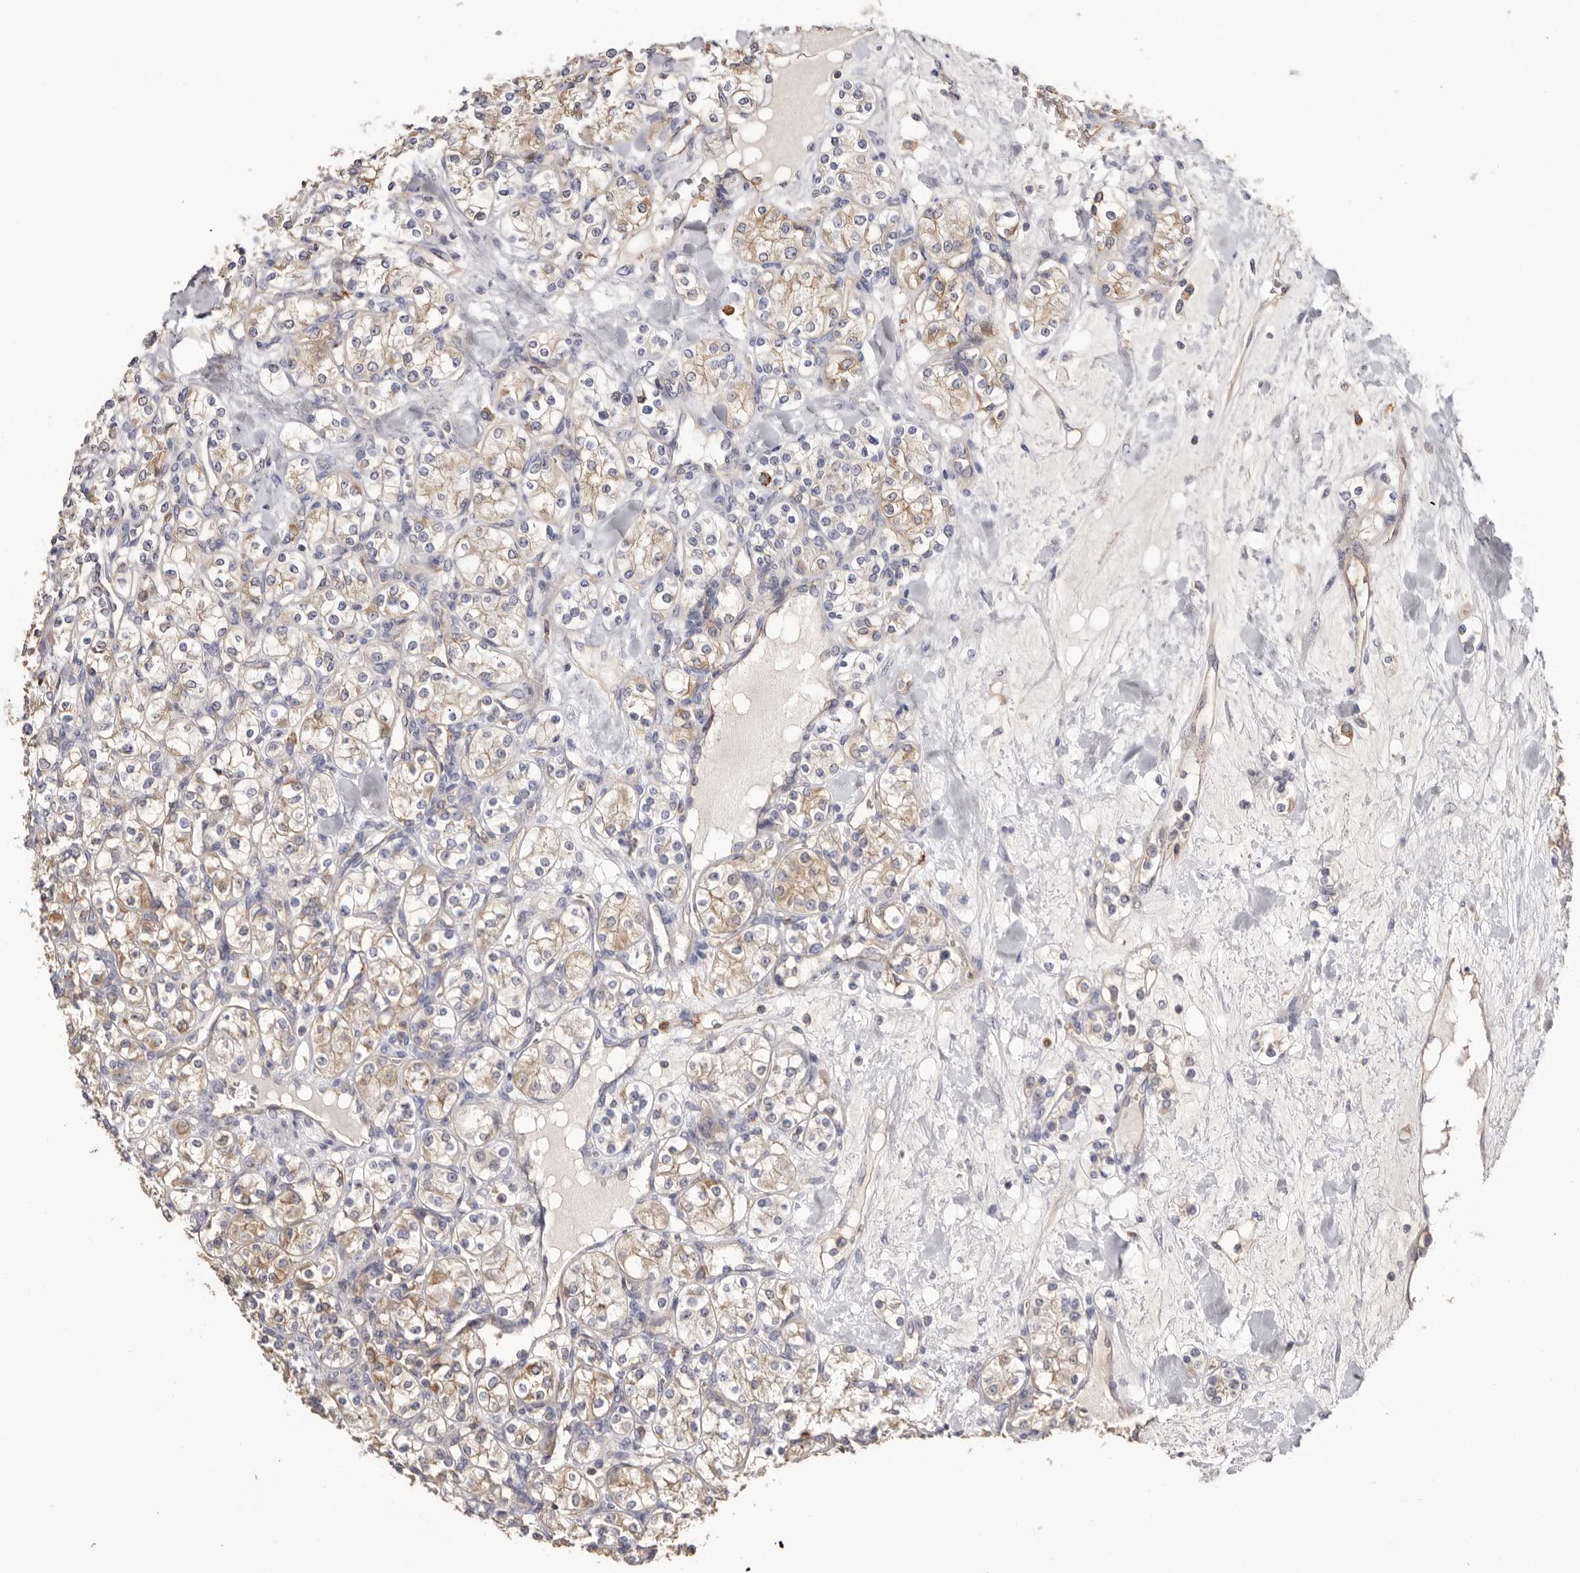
{"staining": {"intensity": "weak", "quantity": "25%-75%", "location": "cytoplasmic/membranous"}, "tissue": "renal cancer", "cell_type": "Tumor cells", "image_type": "cancer", "snomed": [{"axis": "morphology", "description": "Adenocarcinoma, NOS"}, {"axis": "topography", "description": "Kidney"}], "caption": "Tumor cells display low levels of weak cytoplasmic/membranous positivity in about 25%-75% of cells in renal adenocarcinoma. The staining is performed using DAB (3,3'-diaminobenzidine) brown chromogen to label protein expression. The nuclei are counter-stained blue using hematoxylin.", "gene": "MMACHC", "patient": {"sex": "male", "age": 77}}